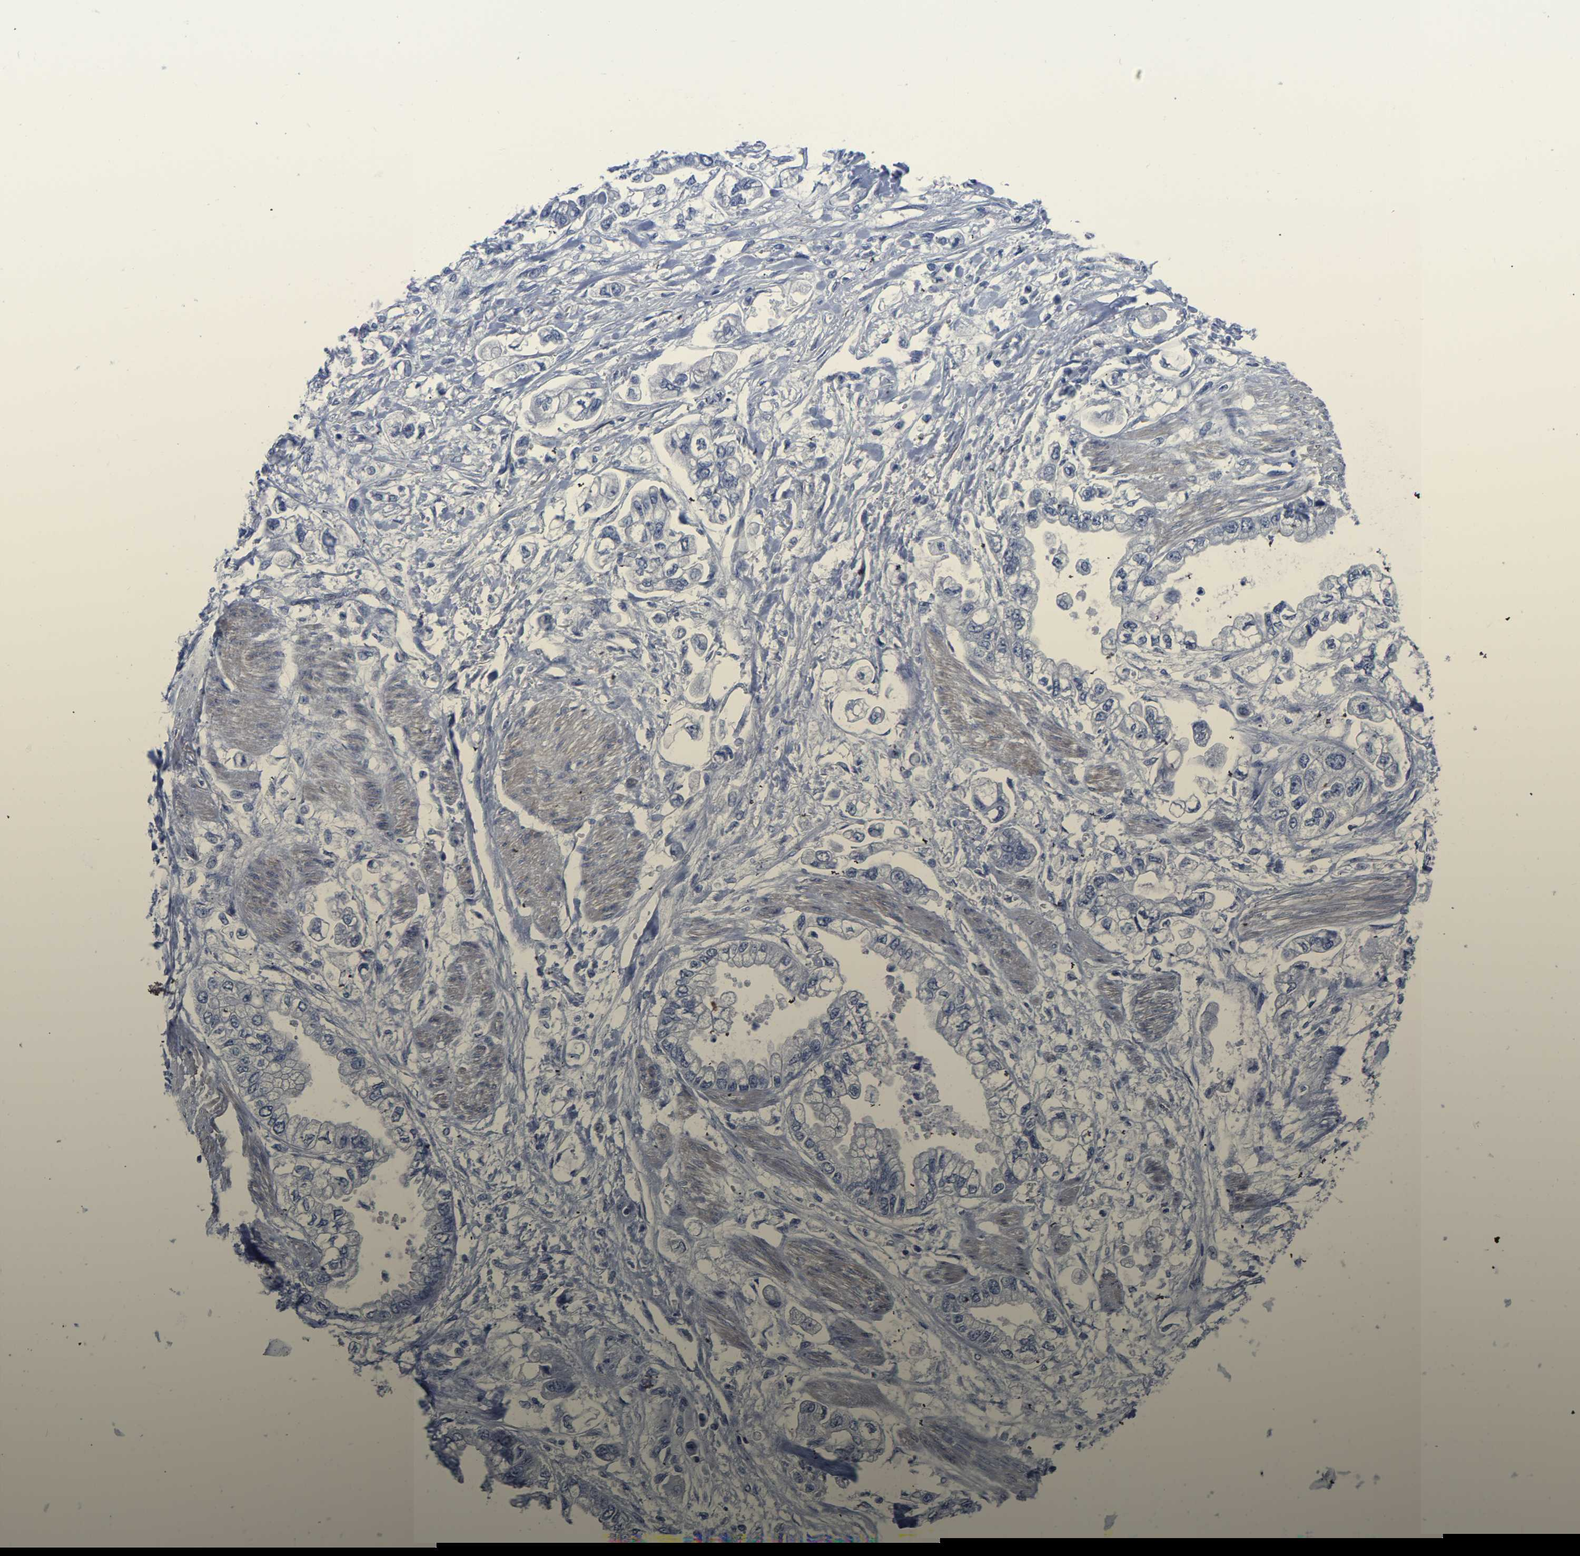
{"staining": {"intensity": "negative", "quantity": "none", "location": "none"}, "tissue": "stomach cancer", "cell_type": "Tumor cells", "image_type": "cancer", "snomed": [{"axis": "morphology", "description": "Normal tissue, NOS"}, {"axis": "morphology", "description": "Adenocarcinoma, NOS"}, {"axis": "topography", "description": "Stomach"}], "caption": "IHC of adenocarcinoma (stomach) displays no staining in tumor cells. Nuclei are stained in blue.", "gene": "SLC45A3", "patient": {"sex": "male", "age": 62}}